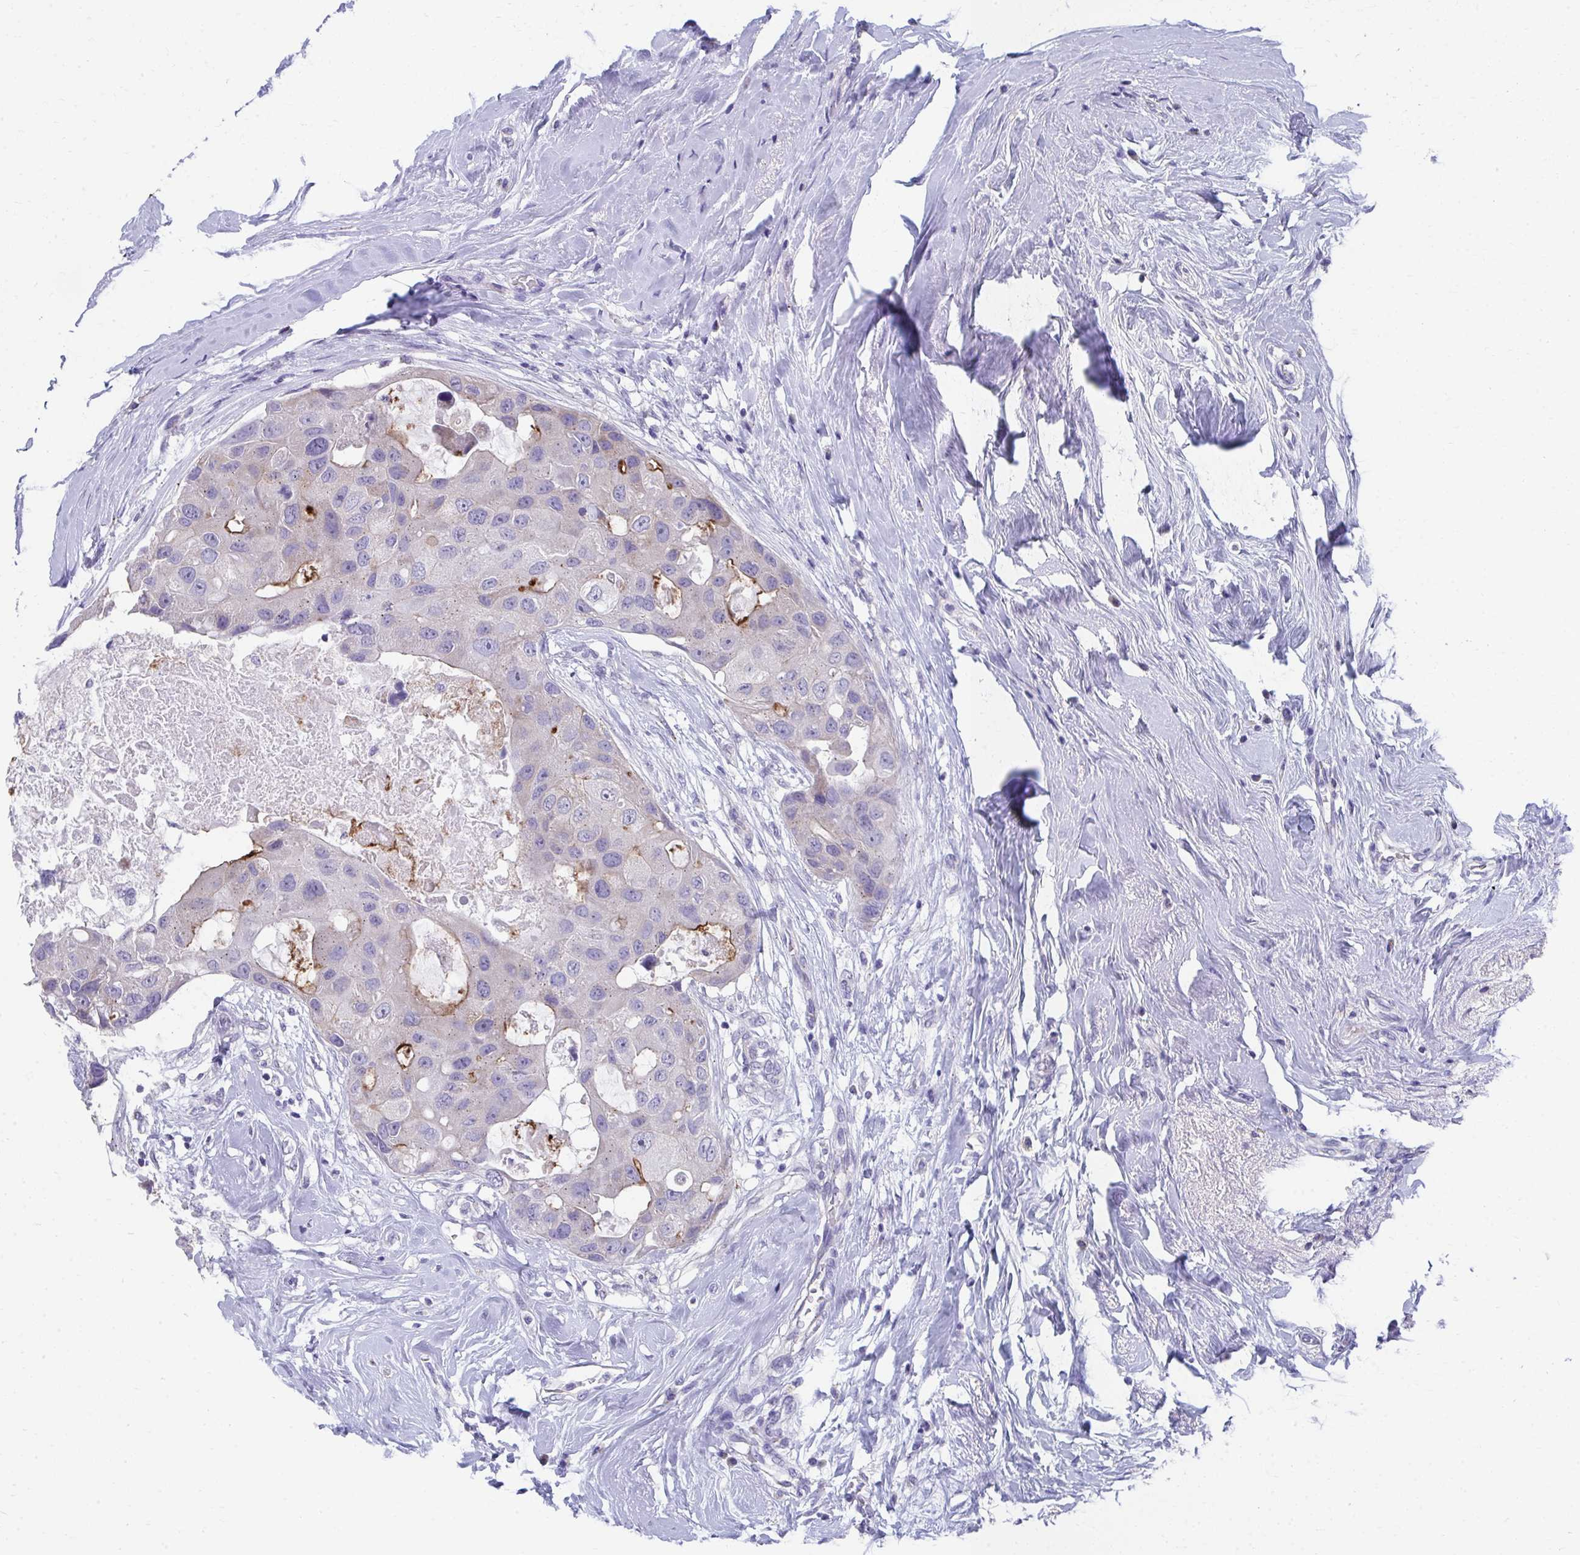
{"staining": {"intensity": "negative", "quantity": "none", "location": "none"}, "tissue": "breast cancer", "cell_type": "Tumor cells", "image_type": "cancer", "snomed": [{"axis": "morphology", "description": "Duct carcinoma"}, {"axis": "topography", "description": "Breast"}], "caption": "The histopathology image displays no staining of tumor cells in breast infiltrating ductal carcinoma. (DAB immunohistochemistry, high magnification).", "gene": "TMPRSS2", "patient": {"sex": "female", "age": 43}}